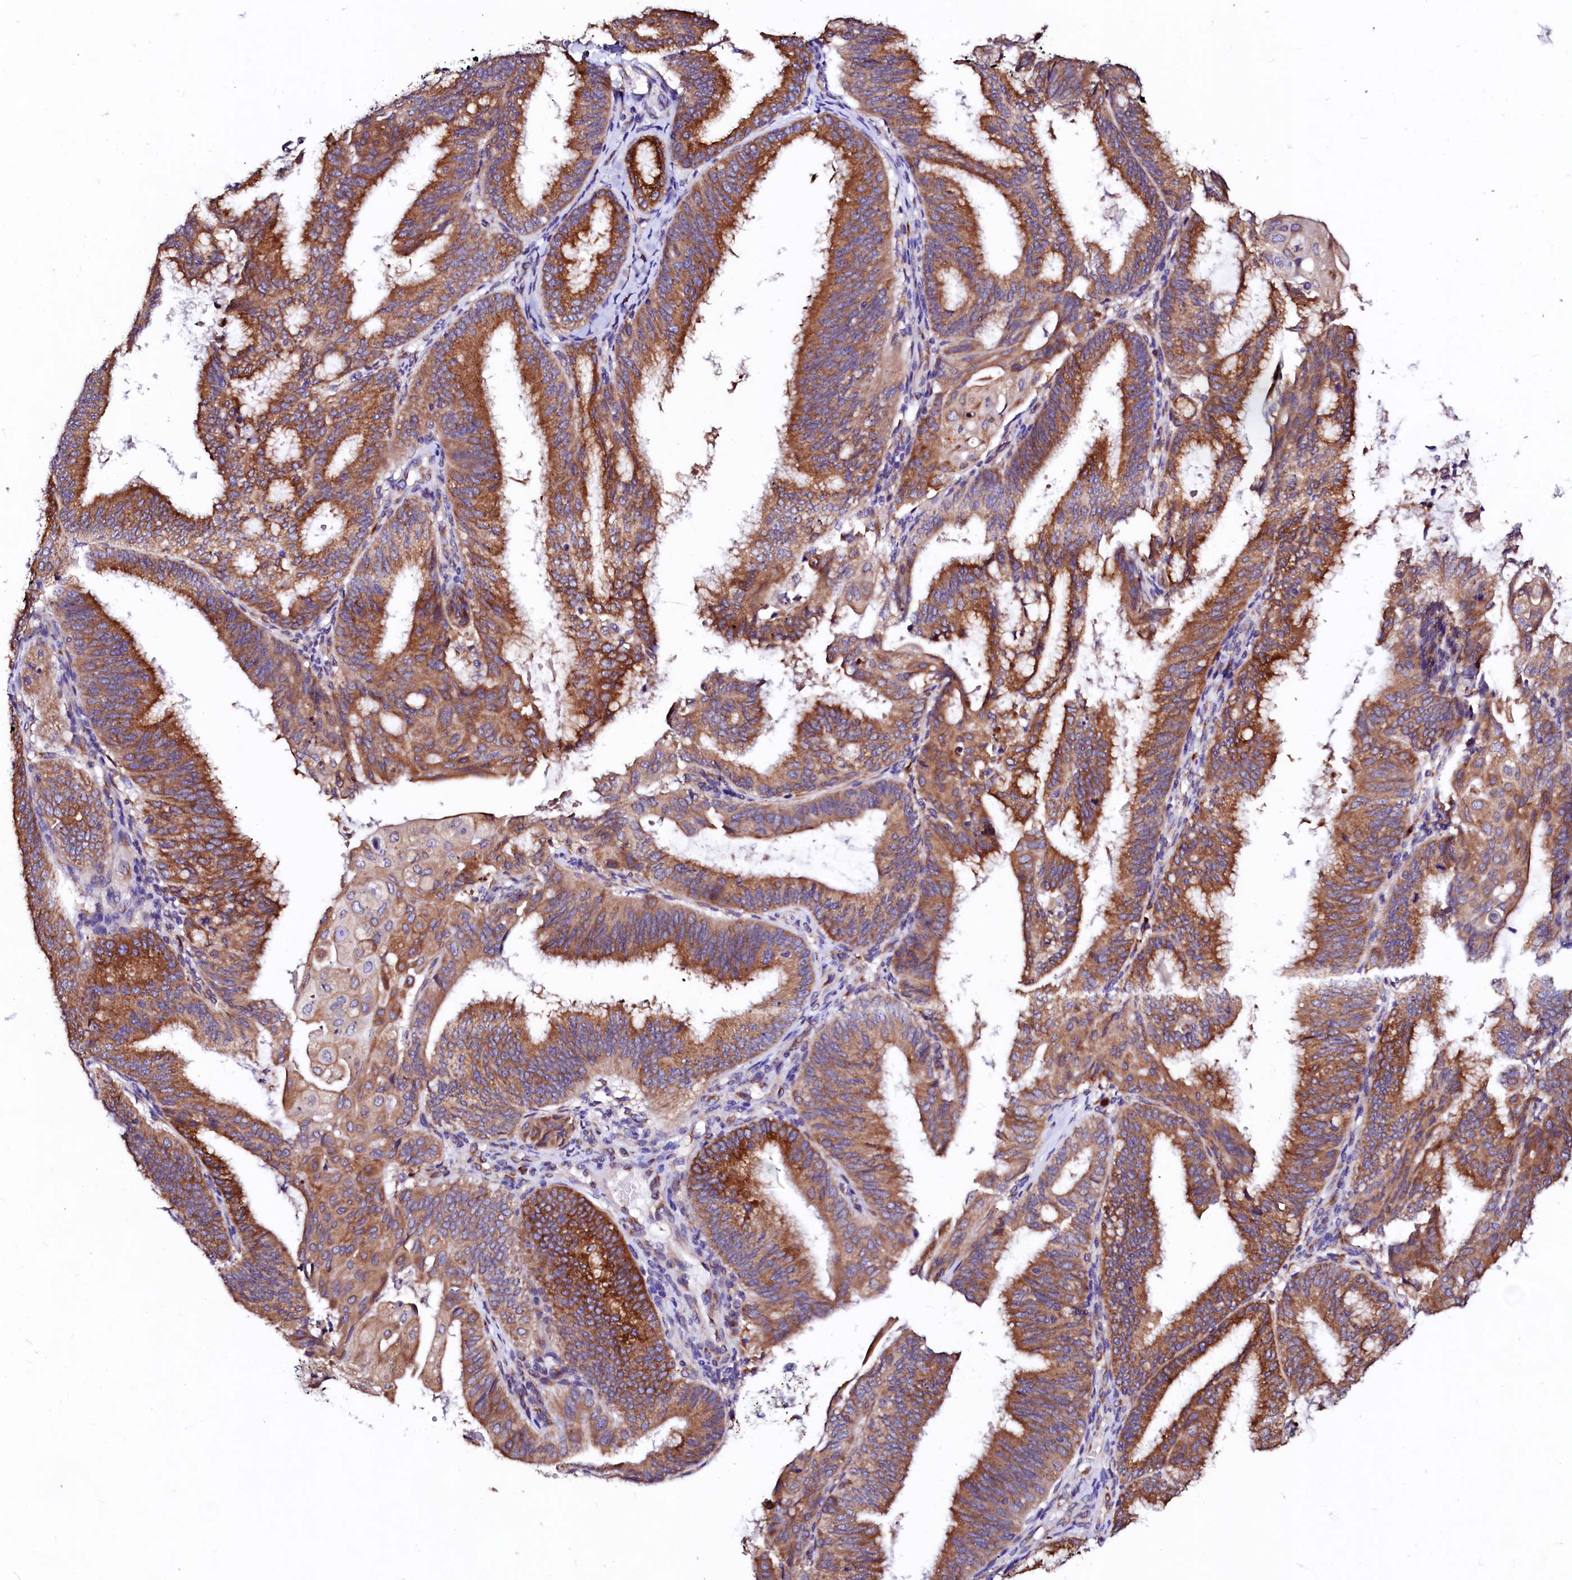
{"staining": {"intensity": "strong", "quantity": ">75%", "location": "cytoplasmic/membranous"}, "tissue": "endometrial cancer", "cell_type": "Tumor cells", "image_type": "cancer", "snomed": [{"axis": "morphology", "description": "Adenocarcinoma, NOS"}, {"axis": "topography", "description": "Endometrium"}], "caption": "Brown immunohistochemical staining in adenocarcinoma (endometrial) demonstrates strong cytoplasmic/membranous expression in about >75% of tumor cells.", "gene": "LMAN1", "patient": {"sex": "female", "age": 49}}